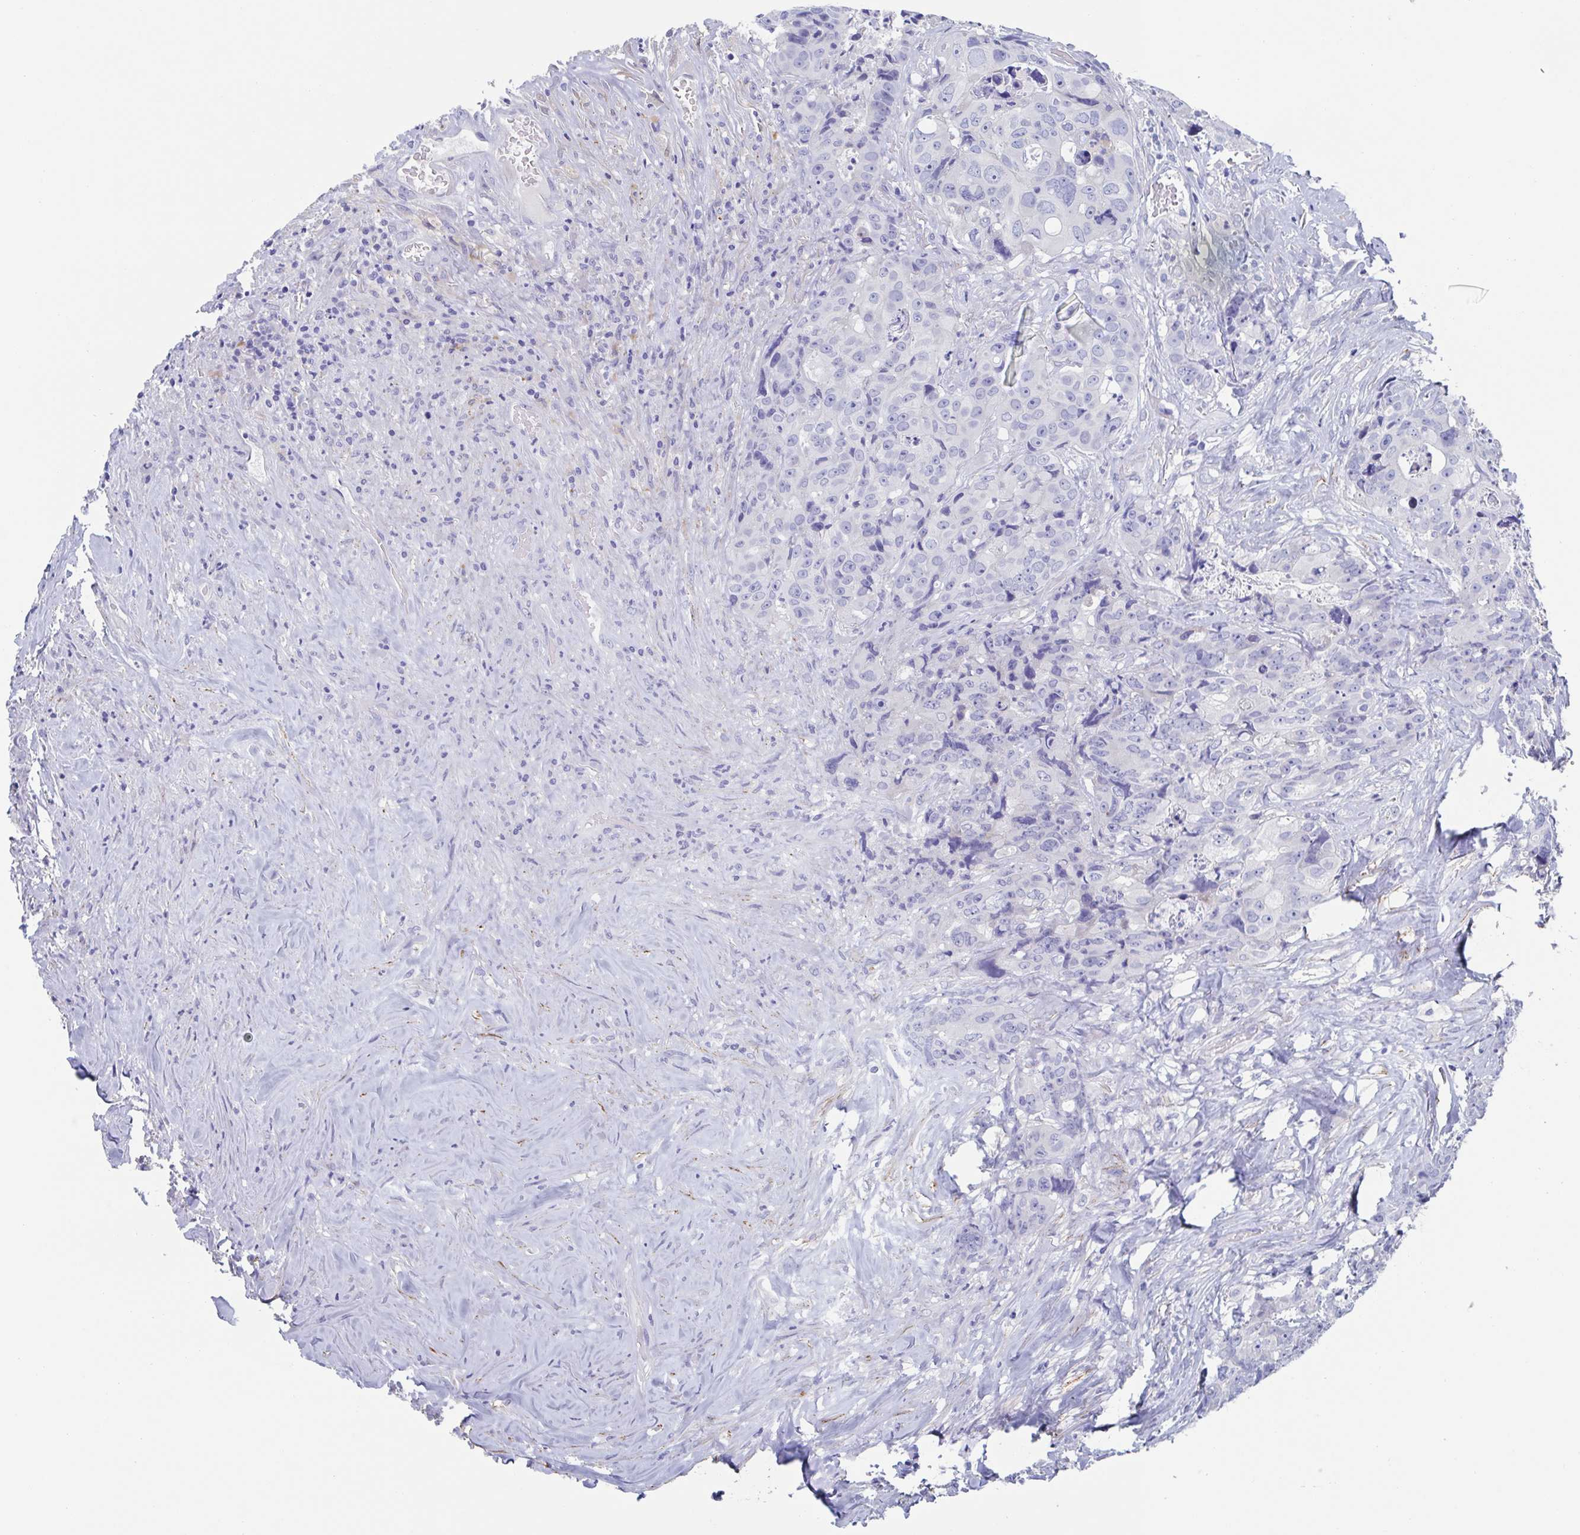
{"staining": {"intensity": "negative", "quantity": "none", "location": "none"}, "tissue": "colorectal cancer", "cell_type": "Tumor cells", "image_type": "cancer", "snomed": [{"axis": "morphology", "description": "Adenocarcinoma, NOS"}, {"axis": "topography", "description": "Rectum"}], "caption": "Immunohistochemistry micrograph of colorectal adenocarcinoma stained for a protein (brown), which exhibits no expression in tumor cells.", "gene": "CDH2", "patient": {"sex": "female", "age": 62}}